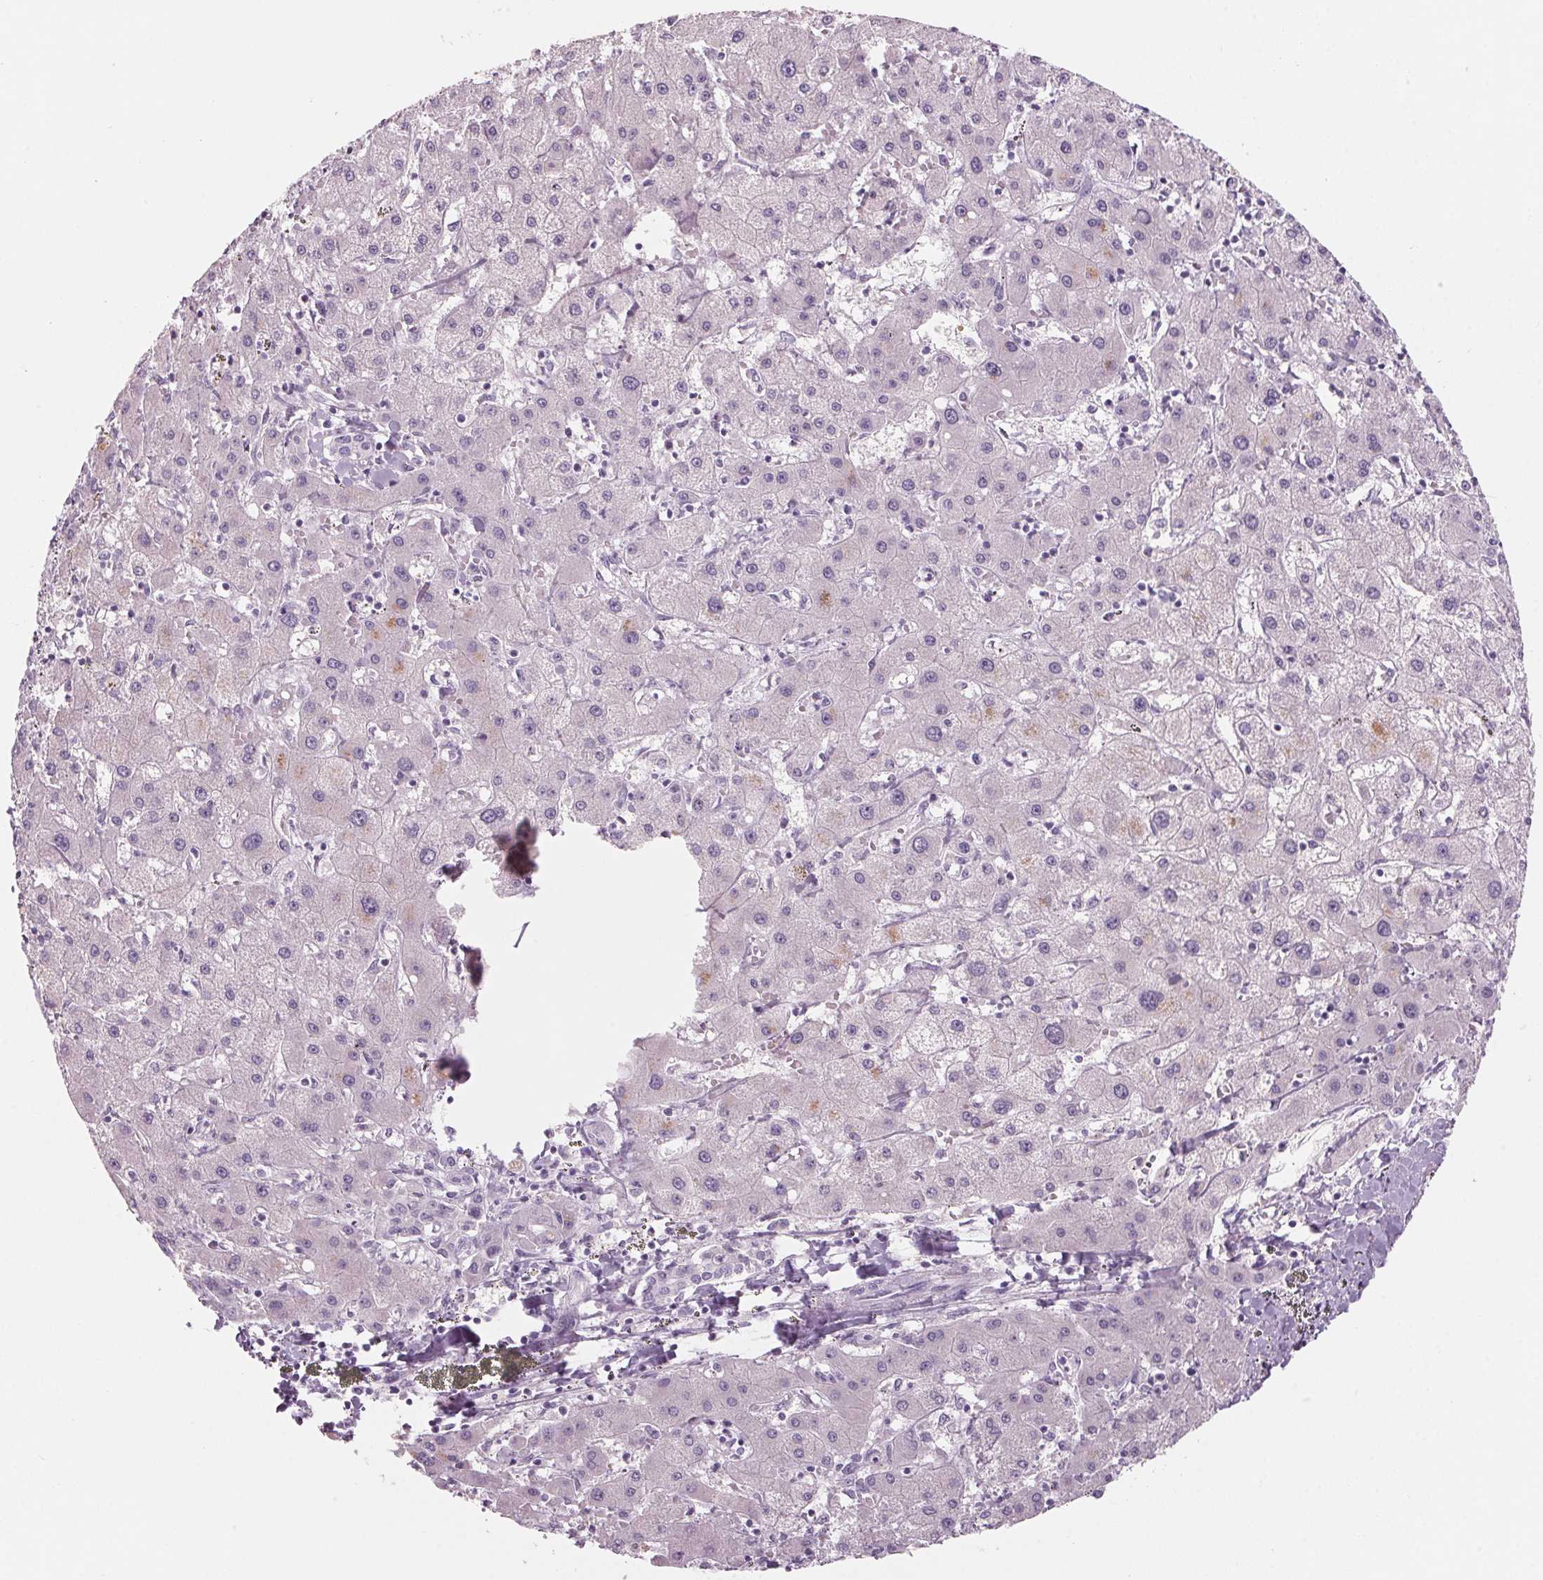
{"staining": {"intensity": "negative", "quantity": "none", "location": "none"}, "tissue": "liver cancer", "cell_type": "Tumor cells", "image_type": "cancer", "snomed": [{"axis": "morphology", "description": "Cholangiocarcinoma"}, {"axis": "topography", "description": "Liver"}], "caption": "Immunohistochemistry (IHC) micrograph of neoplastic tissue: human liver cancer stained with DAB shows no significant protein expression in tumor cells.", "gene": "ADAM20", "patient": {"sex": "female", "age": 60}}